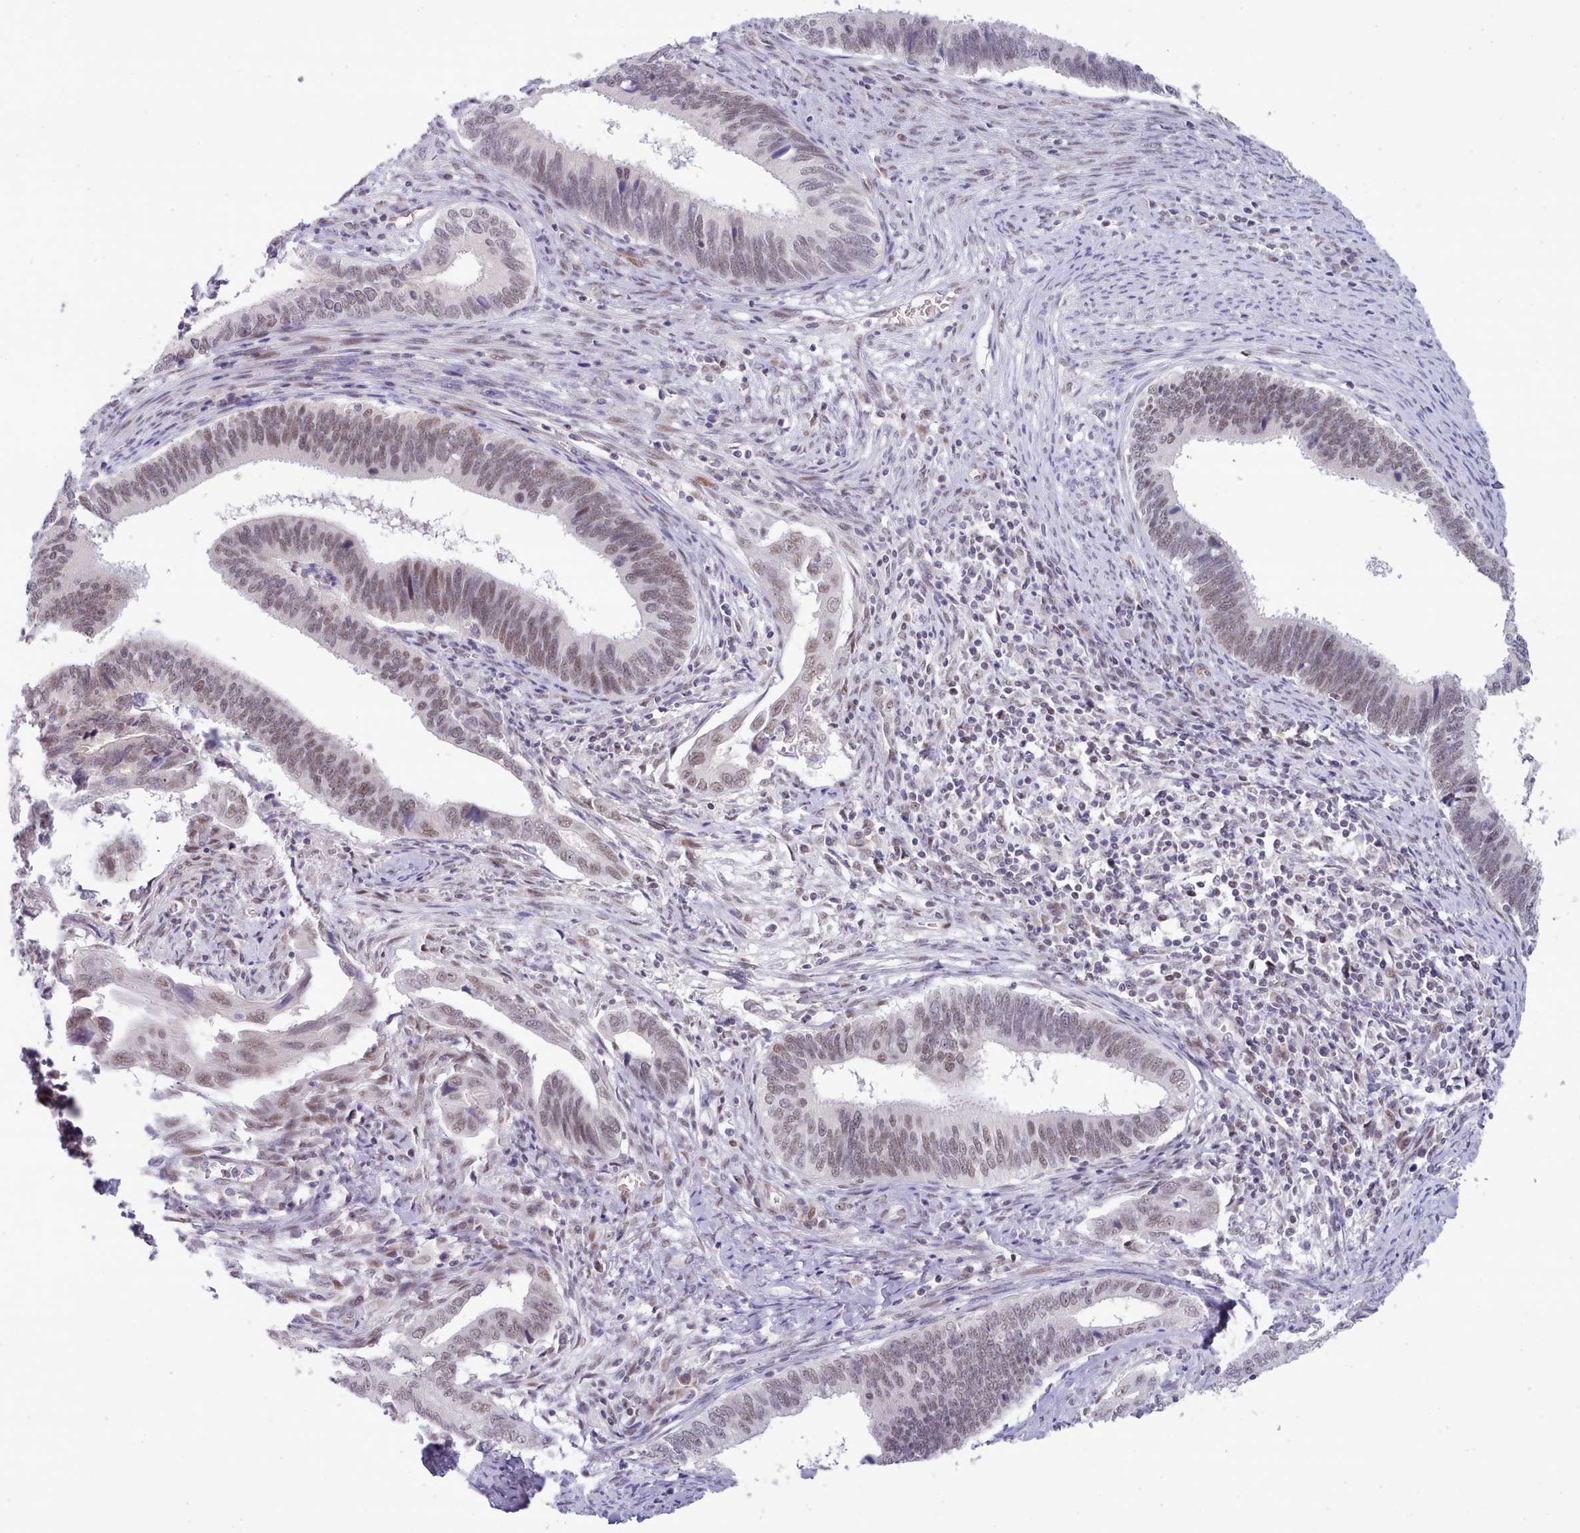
{"staining": {"intensity": "weak", "quantity": ">75%", "location": "nuclear"}, "tissue": "cervical cancer", "cell_type": "Tumor cells", "image_type": "cancer", "snomed": [{"axis": "morphology", "description": "Adenocarcinoma, NOS"}, {"axis": "topography", "description": "Cervix"}], "caption": "High-magnification brightfield microscopy of cervical cancer stained with DAB (3,3'-diaminobenzidine) (brown) and counterstained with hematoxylin (blue). tumor cells exhibit weak nuclear positivity is appreciated in approximately>75% of cells.", "gene": "RFX1", "patient": {"sex": "female", "age": 42}}